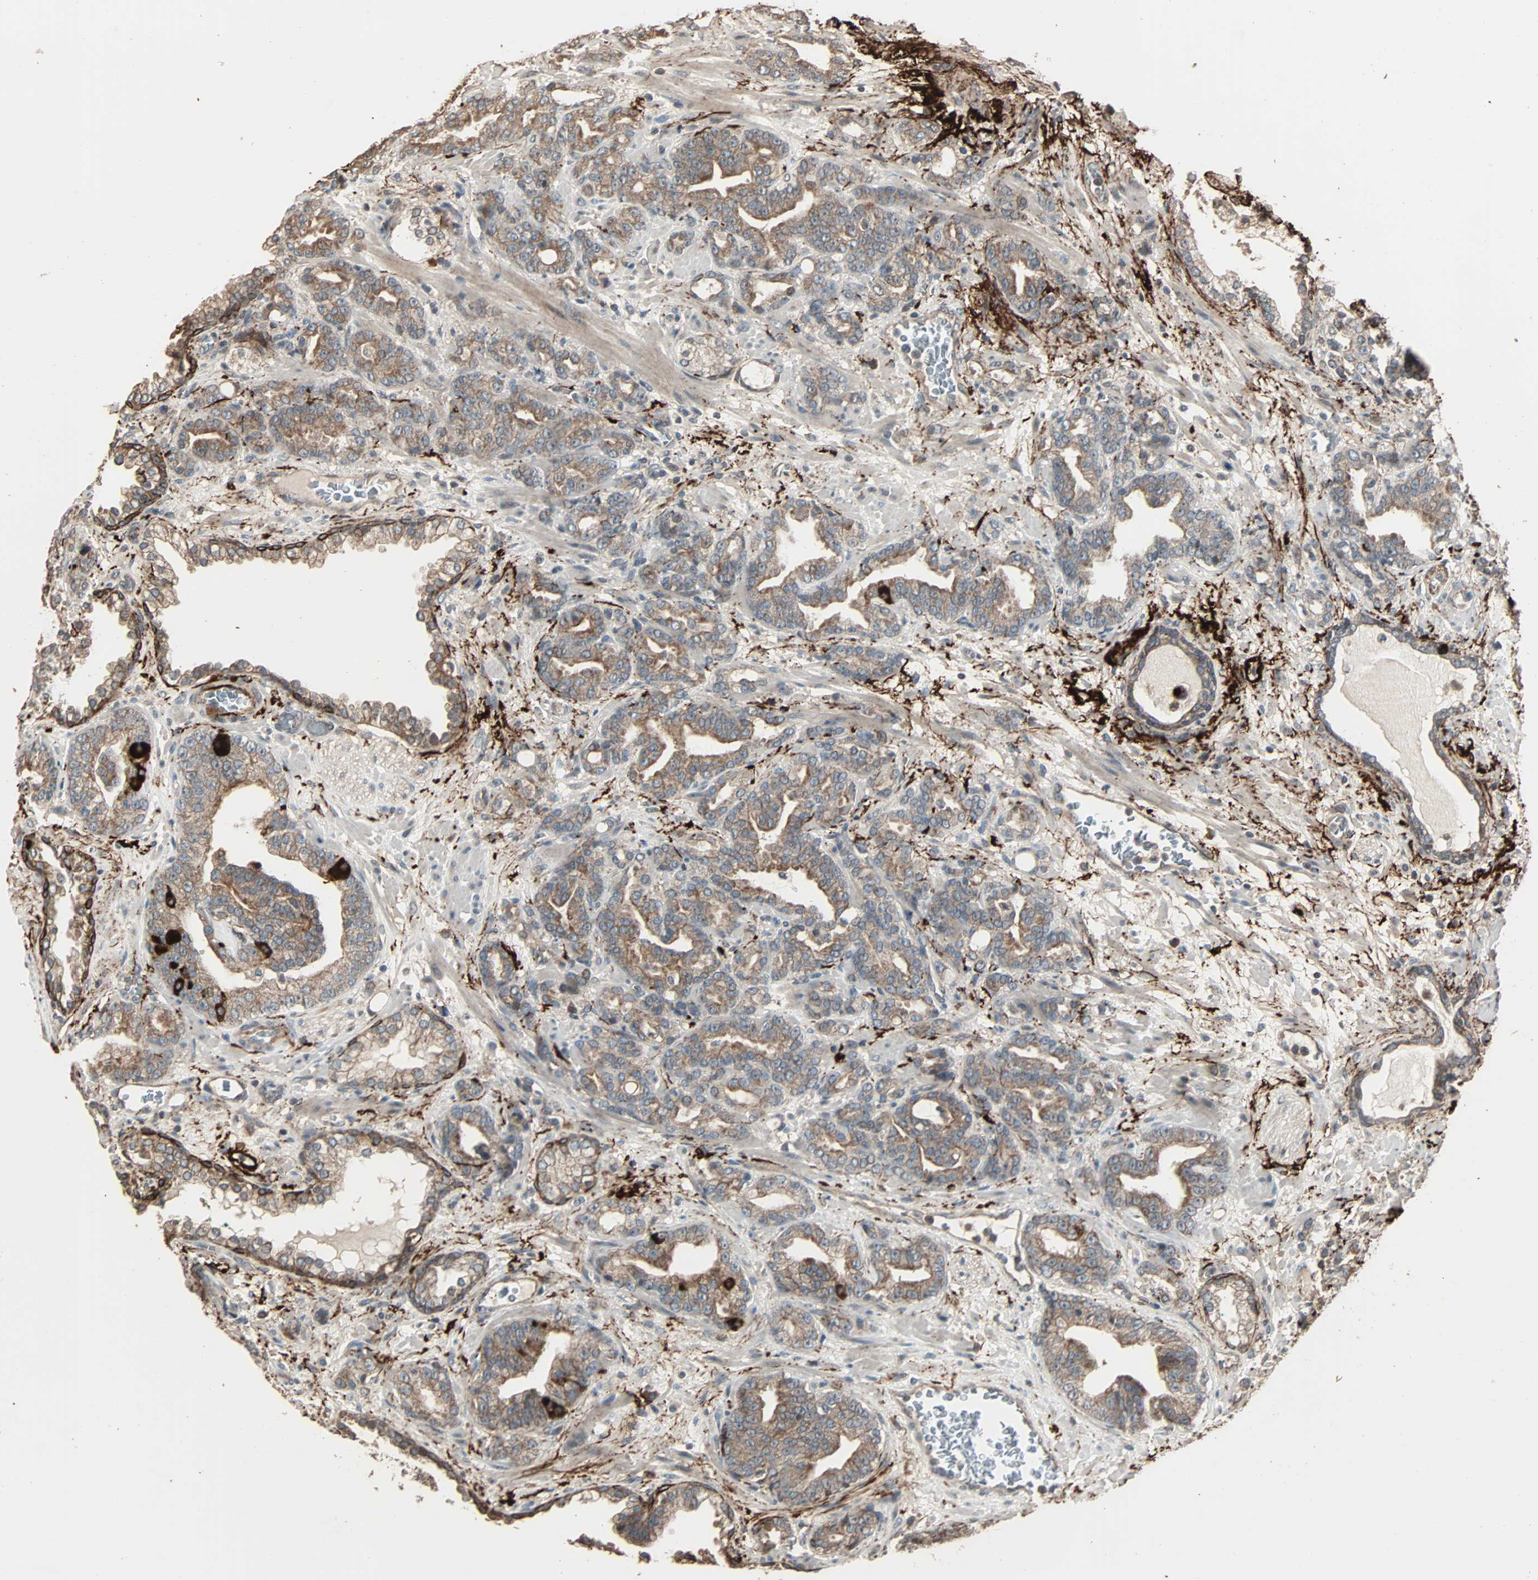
{"staining": {"intensity": "moderate", "quantity": "25%-75%", "location": "cytoplasmic/membranous"}, "tissue": "prostate cancer", "cell_type": "Tumor cells", "image_type": "cancer", "snomed": [{"axis": "morphology", "description": "Adenocarcinoma, Low grade"}, {"axis": "topography", "description": "Prostate"}], "caption": "IHC of human prostate cancer displays medium levels of moderate cytoplasmic/membranous expression in about 25%-75% of tumor cells. (brown staining indicates protein expression, while blue staining denotes nuclei).", "gene": "CALCRL", "patient": {"sex": "male", "age": 63}}